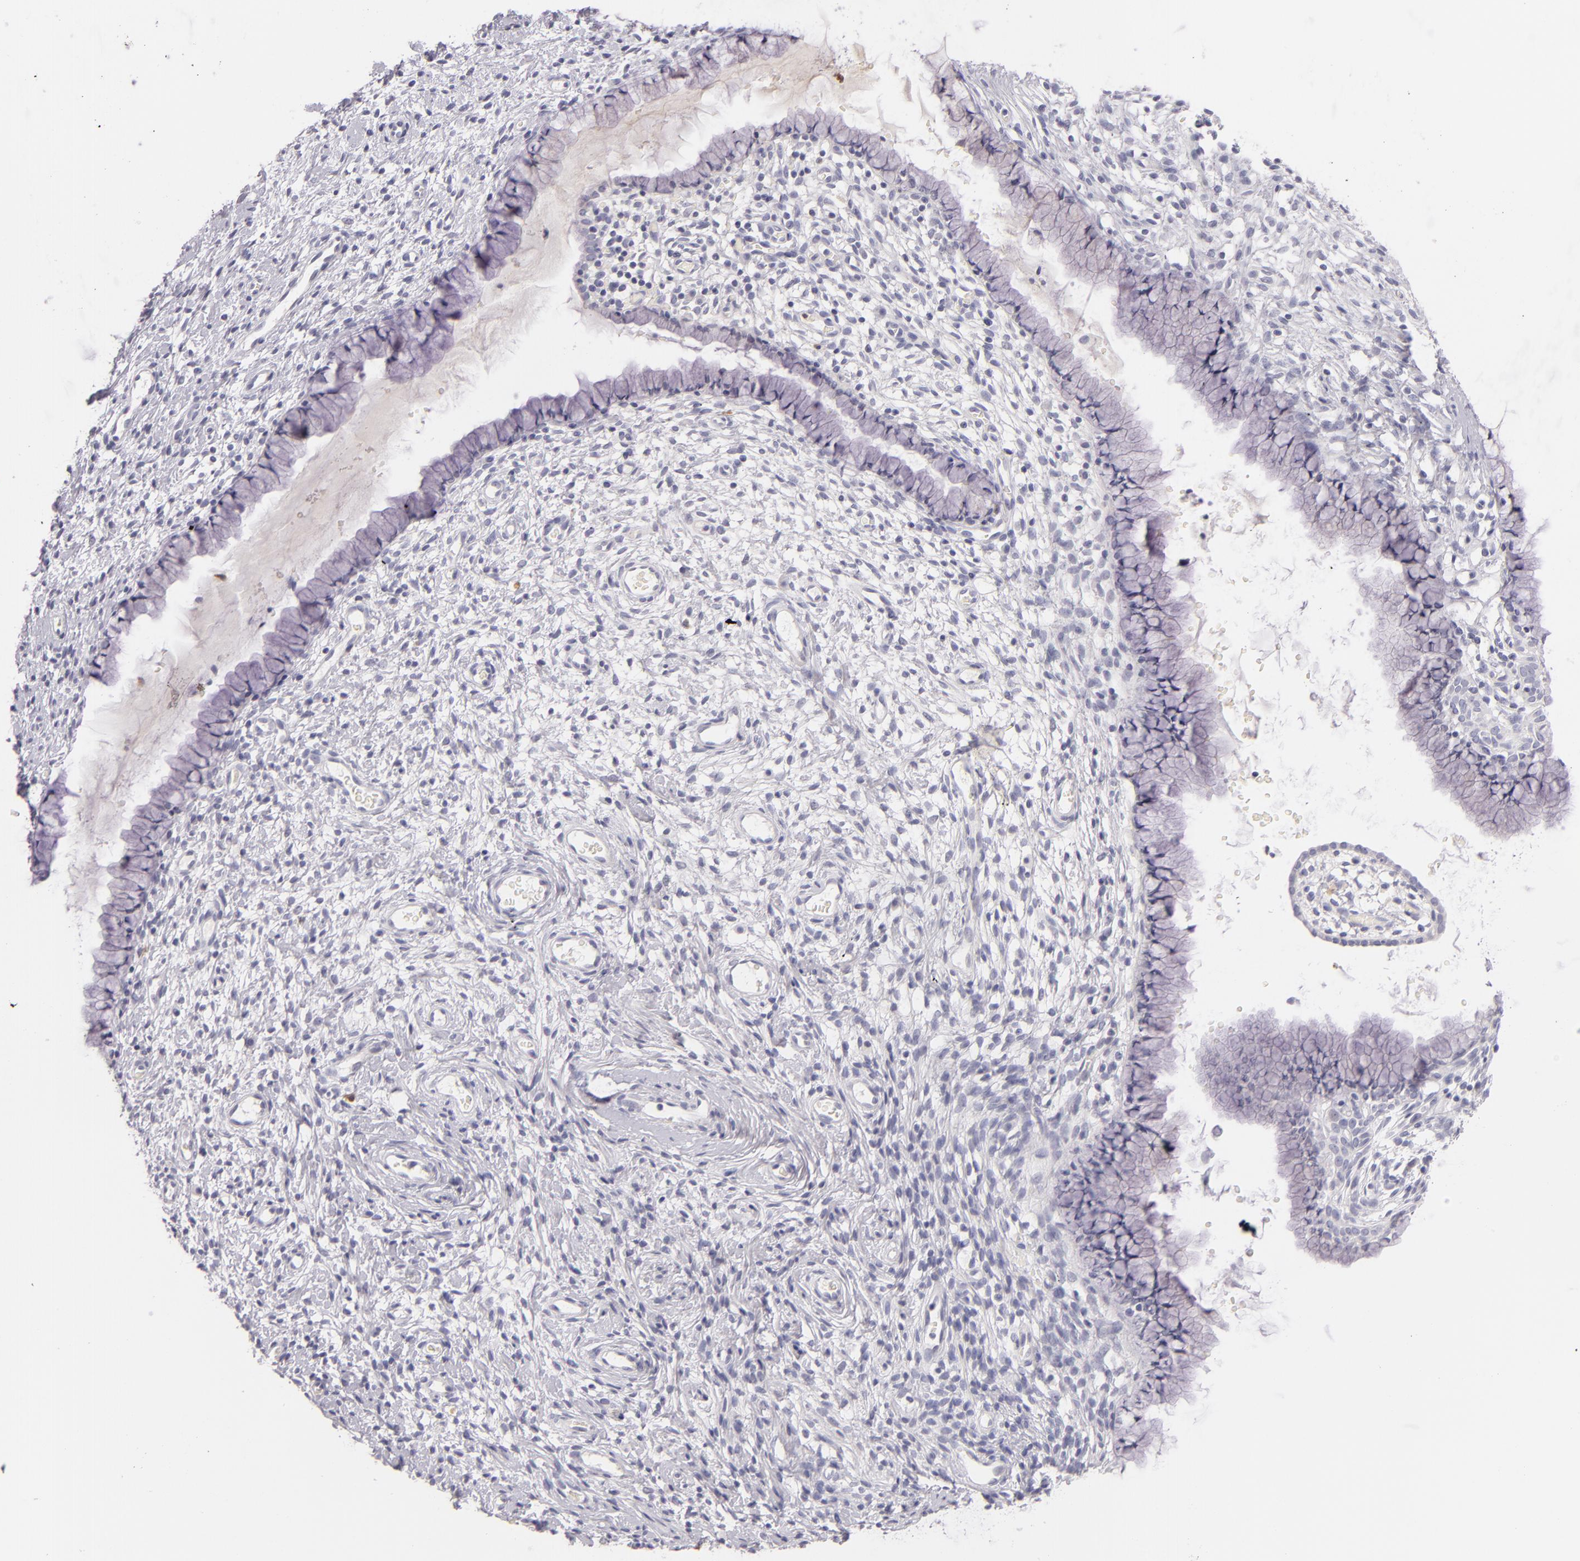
{"staining": {"intensity": "negative", "quantity": "none", "location": "none"}, "tissue": "cervix", "cell_type": "Glandular cells", "image_type": "normal", "snomed": [{"axis": "morphology", "description": "Normal tissue, NOS"}, {"axis": "topography", "description": "Cervix"}], "caption": "Immunohistochemical staining of normal human cervix exhibits no significant positivity in glandular cells. (DAB (3,3'-diaminobenzidine) immunohistochemistry with hematoxylin counter stain).", "gene": "FAM181A", "patient": {"sex": "female", "age": 70}}